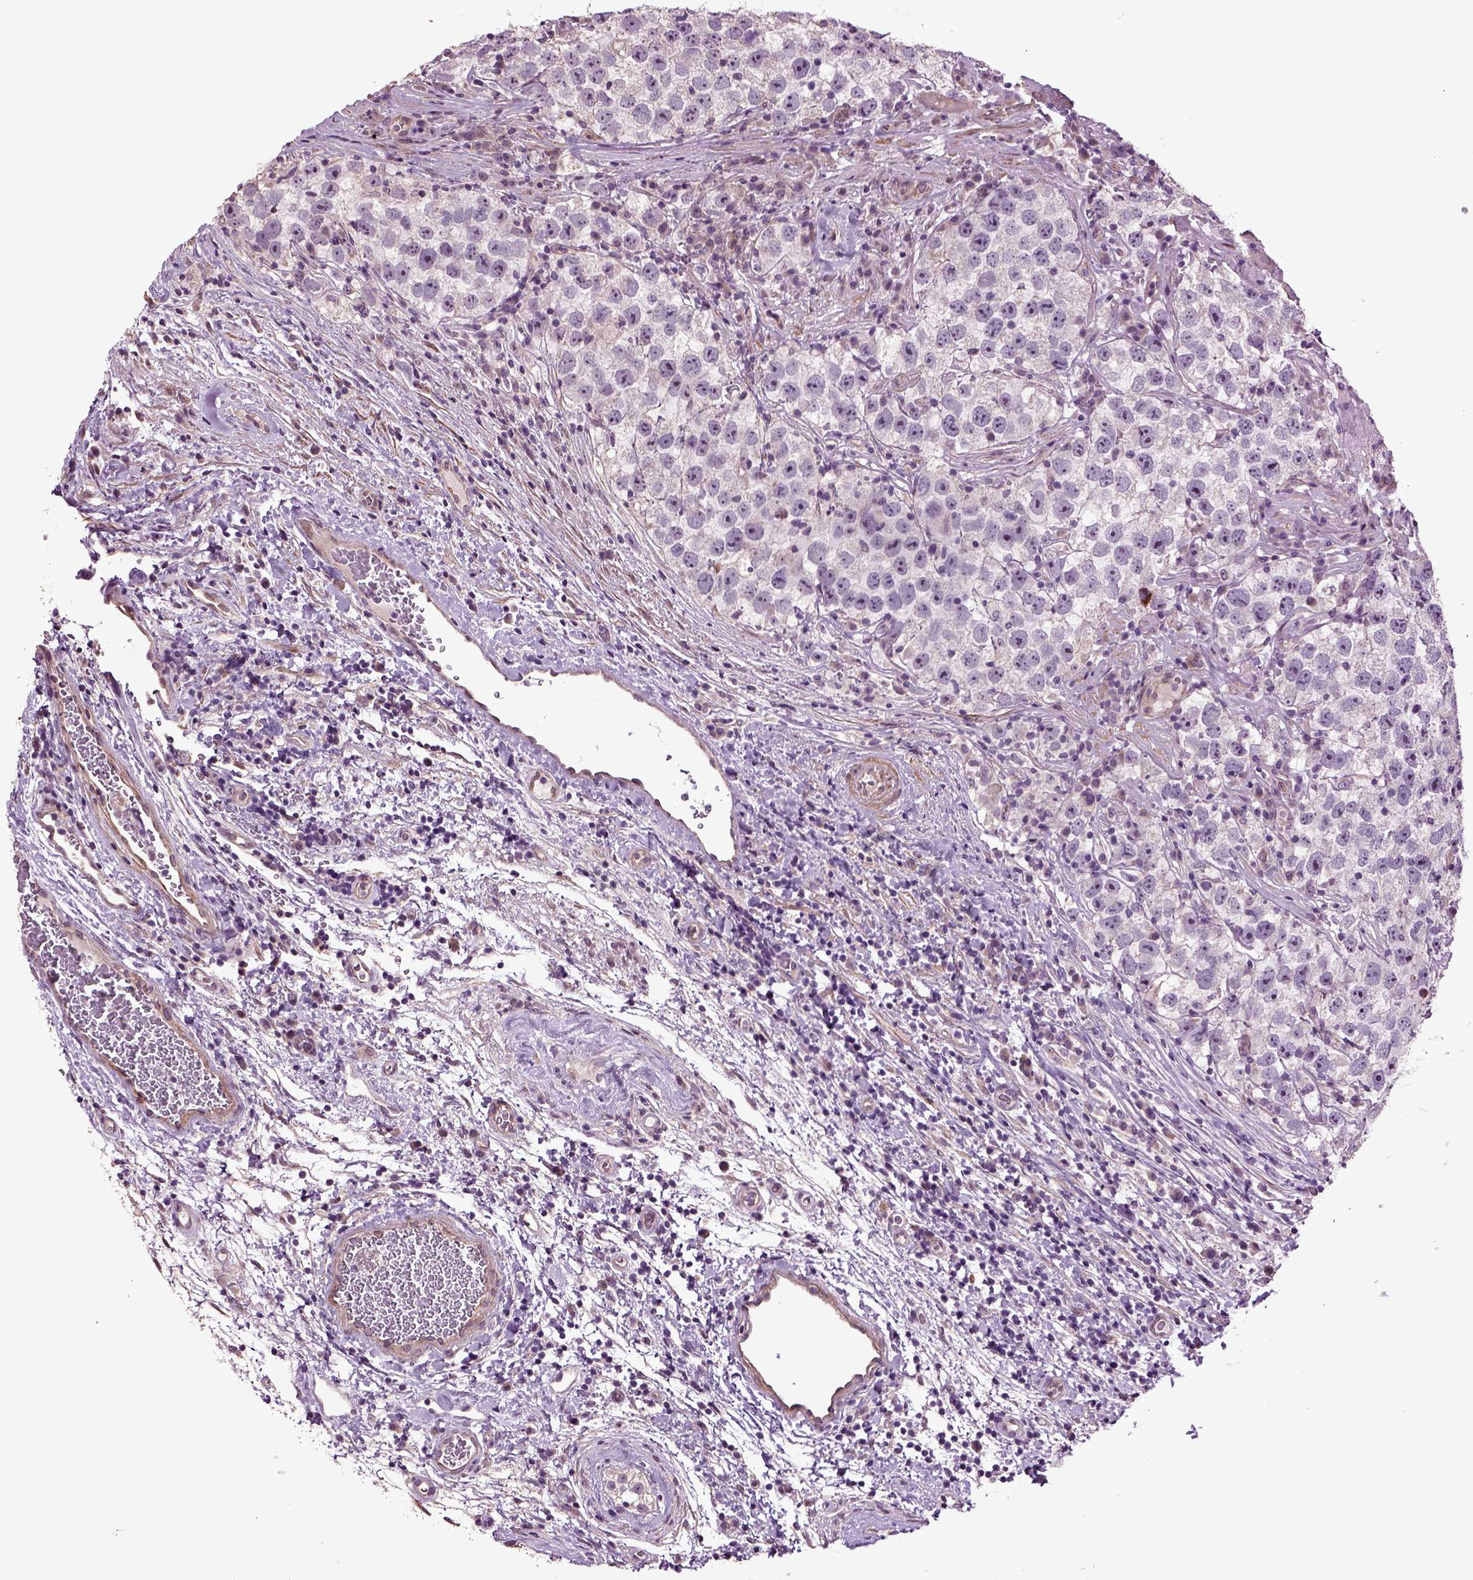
{"staining": {"intensity": "negative", "quantity": "none", "location": "none"}, "tissue": "testis cancer", "cell_type": "Tumor cells", "image_type": "cancer", "snomed": [{"axis": "morphology", "description": "Normal tissue, NOS"}, {"axis": "morphology", "description": "Seminoma, NOS"}, {"axis": "topography", "description": "Testis"}], "caption": "A histopathology image of seminoma (testis) stained for a protein shows no brown staining in tumor cells. (DAB immunohistochemistry with hematoxylin counter stain).", "gene": "HAGHL", "patient": {"sex": "male", "age": 31}}